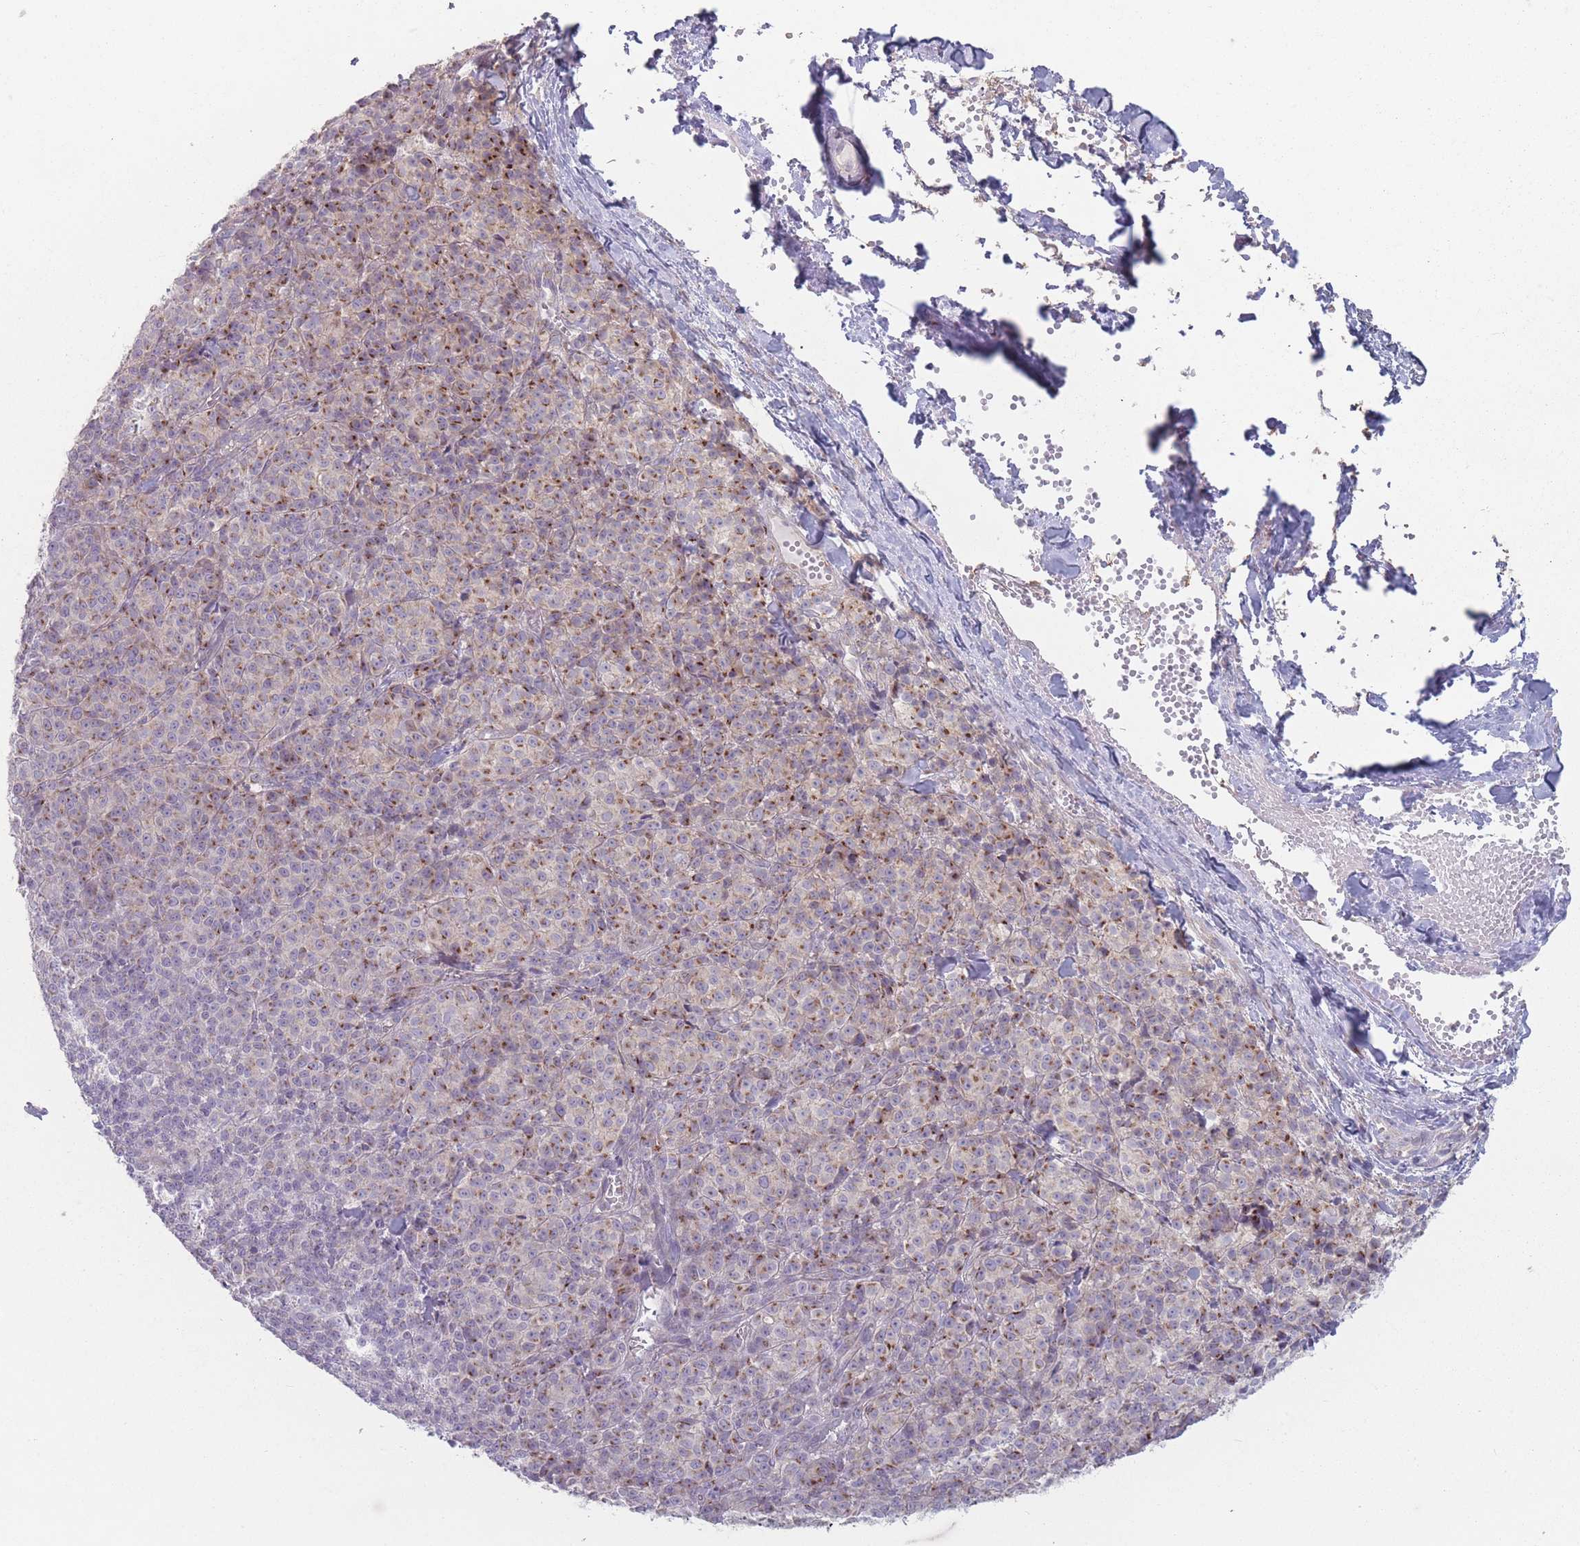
{"staining": {"intensity": "moderate", "quantity": "25%-75%", "location": "cytoplasmic/membranous"}, "tissue": "melanoma", "cell_type": "Tumor cells", "image_type": "cancer", "snomed": [{"axis": "morphology", "description": "Normal tissue, NOS"}, {"axis": "morphology", "description": "Malignant melanoma, NOS"}, {"axis": "topography", "description": "Skin"}], "caption": "High-magnification brightfield microscopy of melanoma stained with DAB (3,3'-diaminobenzidine) (brown) and counterstained with hematoxylin (blue). tumor cells exhibit moderate cytoplasmic/membranous staining is identified in about25%-75% of cells.", "gene": "AKAIN1", "patient": {"sex": "female", "age": 34}}